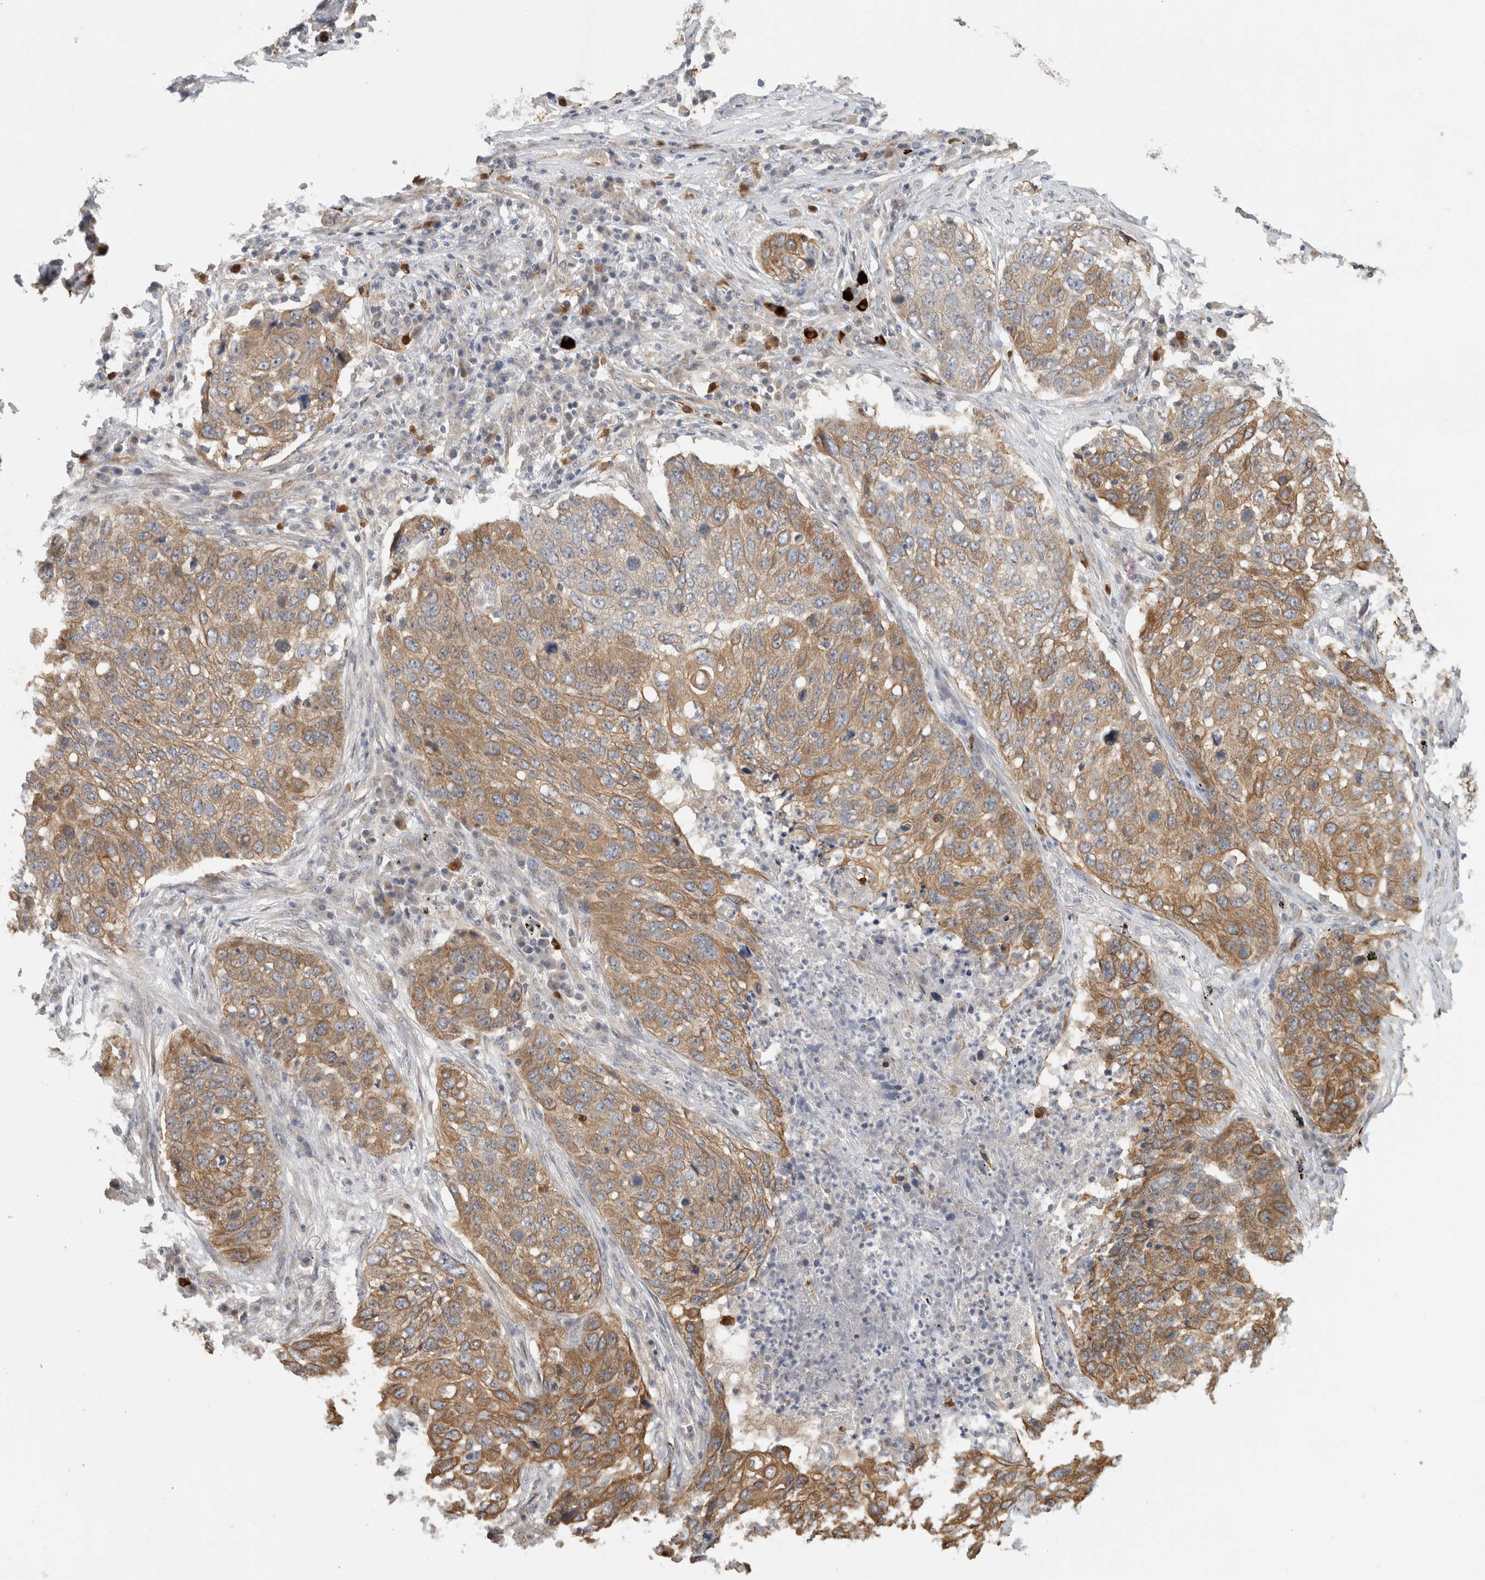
{"staining": {"intensity": "moderate", "quantity": ">75%", "location": "cytoplasmic/membranous"}, "tissue": "lung cancer", "cell_type": "Tumor cells", "image_type": "cancer", "snomed": [{"axis": "morphology", "description": "Squamous cell carcinoma, NOS"}, {"axis": "topography", "description": "Lung"}], "caption": "Immunohistochemistry (IHC) staining of lung squamous cell carcinoma, which demonstrates medium levels of moderate cytoplasmic/membranous positivity in approximately >75% of tumor cells indicating moderate cytoplasmic/membranous protein expression. The staining was performed using DAB (3,3'-diaminobenzidine) (brown) for protein detection and nuclei were counterstained in hematoxylin (blue).", "gene": "PUM1", "patient": {"sex": "female", "age": 63}}